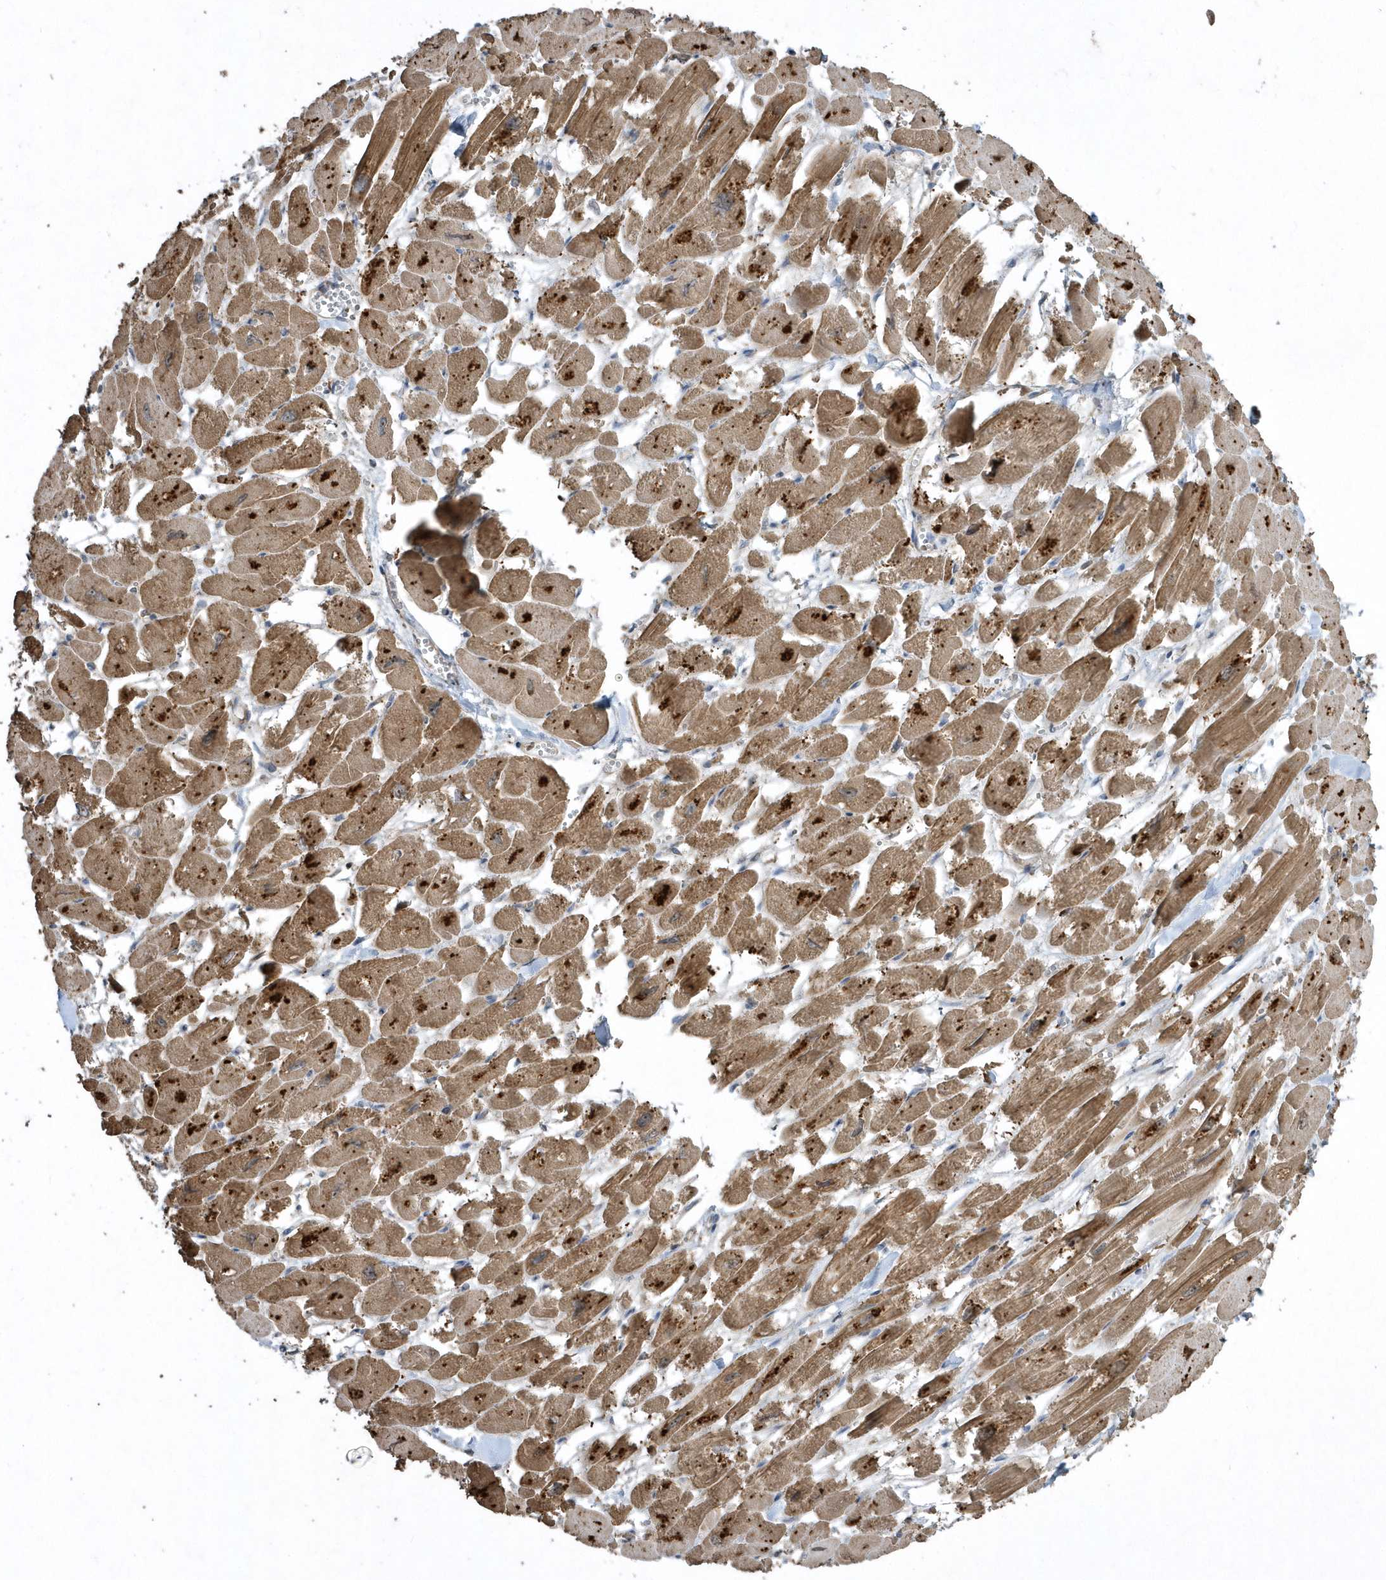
{"staining": {"intensity": "moderate", "quantity": ">75%", "location": "cytoplasmic/membranous"}, "tissue": "heart muscle", "cell_type": "Cardiomyocytes", "image_type": "normal", "snomed": [{"axis": "morphology", "description": "Normal tissue, NOS"}, {"axis": "topography", "description": "Heart"}], "caption": "The image reveals immunohistochemical staining of normal heart muscle. There is moderate cytoplasmic/membranous expression is identified in about >75% of cardiomyocytes. (Stains: DAB in brown, nuclei in blue, Microscopy: brightfield microscopy at high magnification).", "gene": "SENP8", "patient": {"sex": "male", "age": 54}}